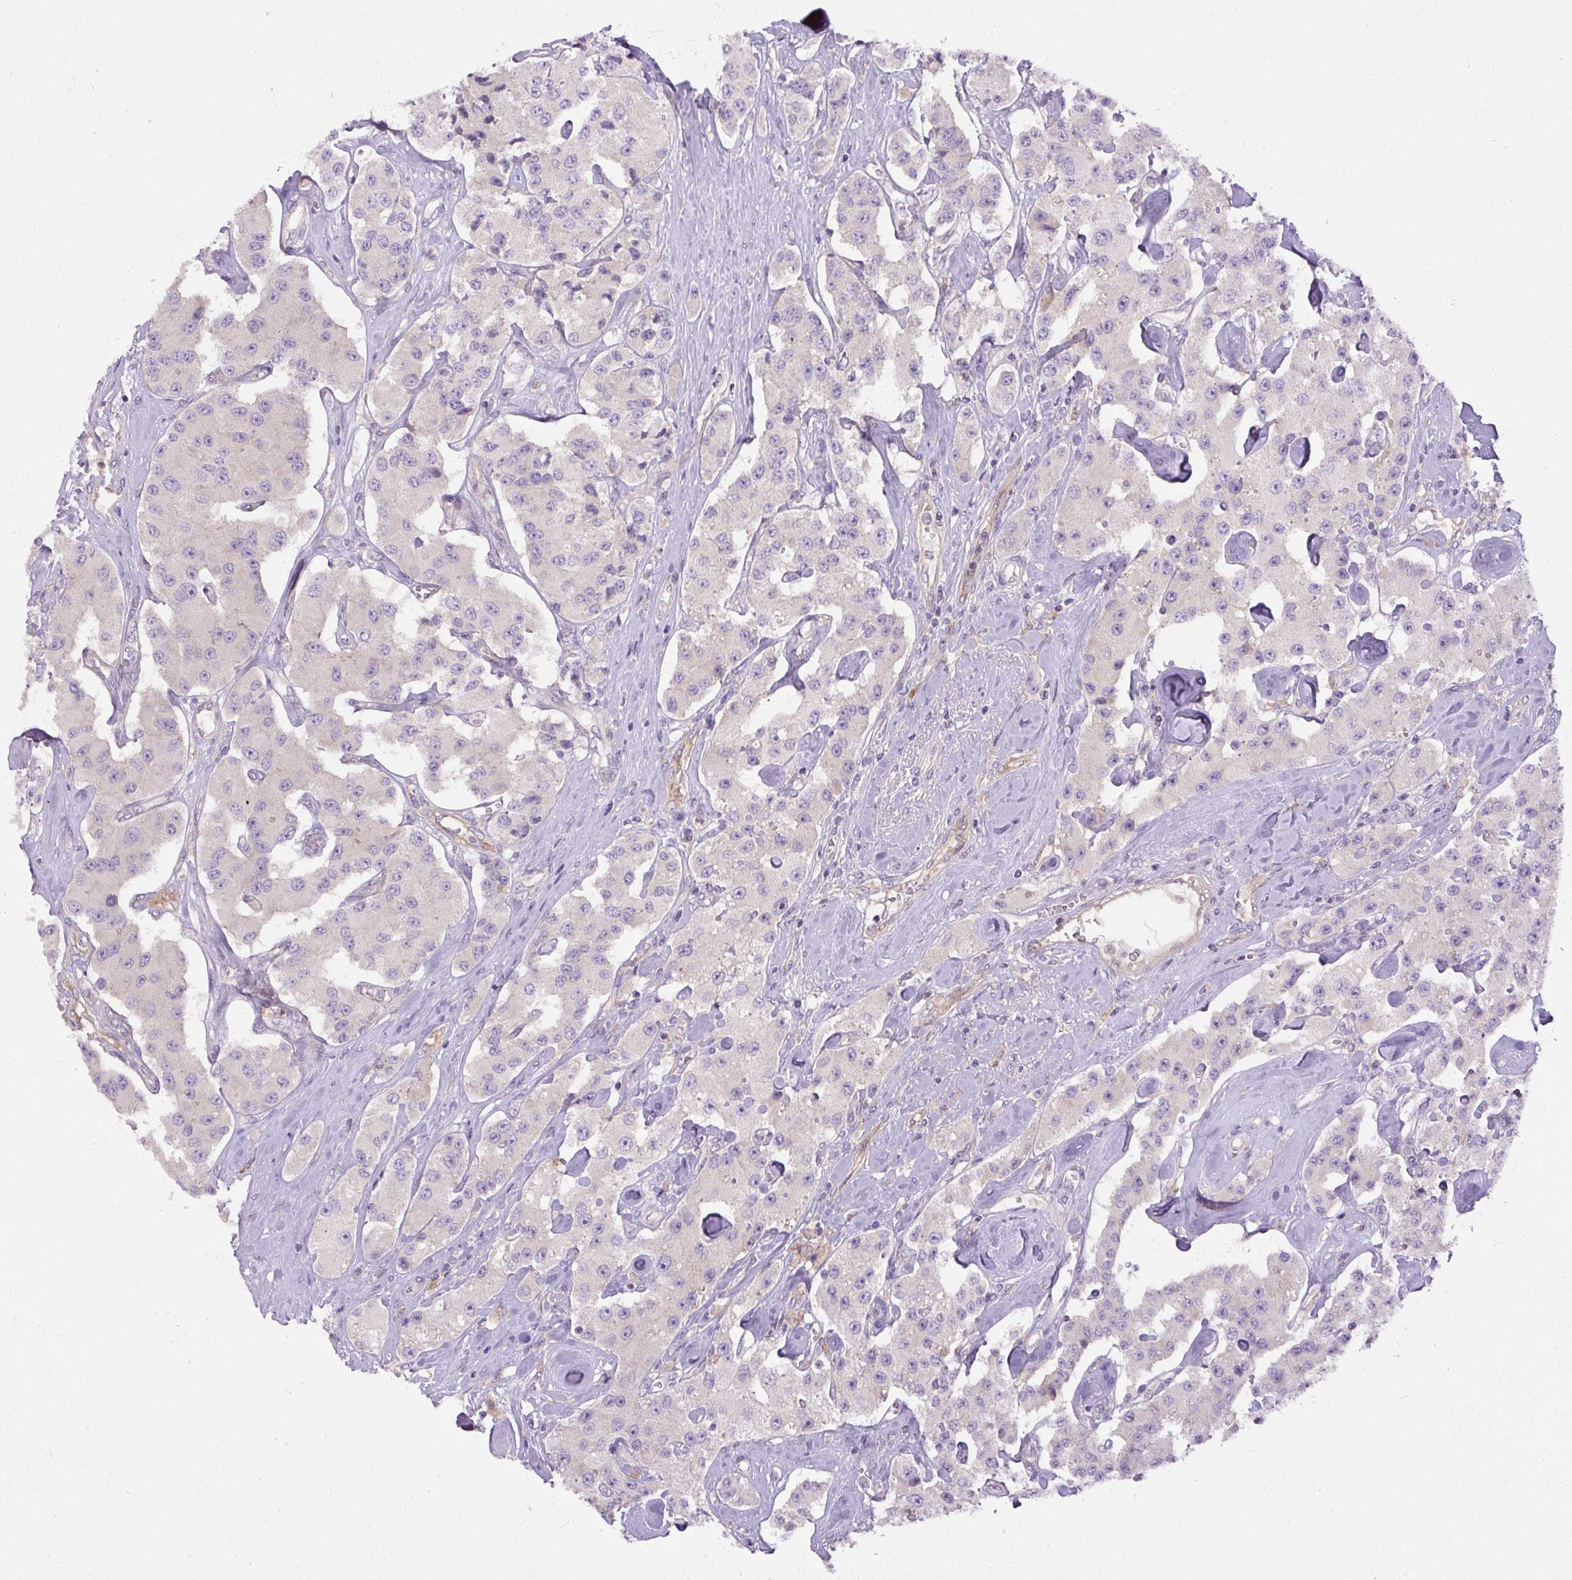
{"staining": {"intensity": "negative", "quantity": "none", "location": "none"}, "tissue": "carcinoid", "cell_type": "Tumor cells", "image_type": "cancer", "snomed": [{"axis": "morphology", "description": "Carcinoid, malignant, NOS"}, {"axis": "topography", "description": "Pancreas"}], "caption": "Immunohistochemistry (IHC) photomicrograph of carcinoid stained for a protein (brown), which exhibits no positivity in tumor cells.", "gene": "DAPK1", "patient": {"sex": "male", "age": 41}}